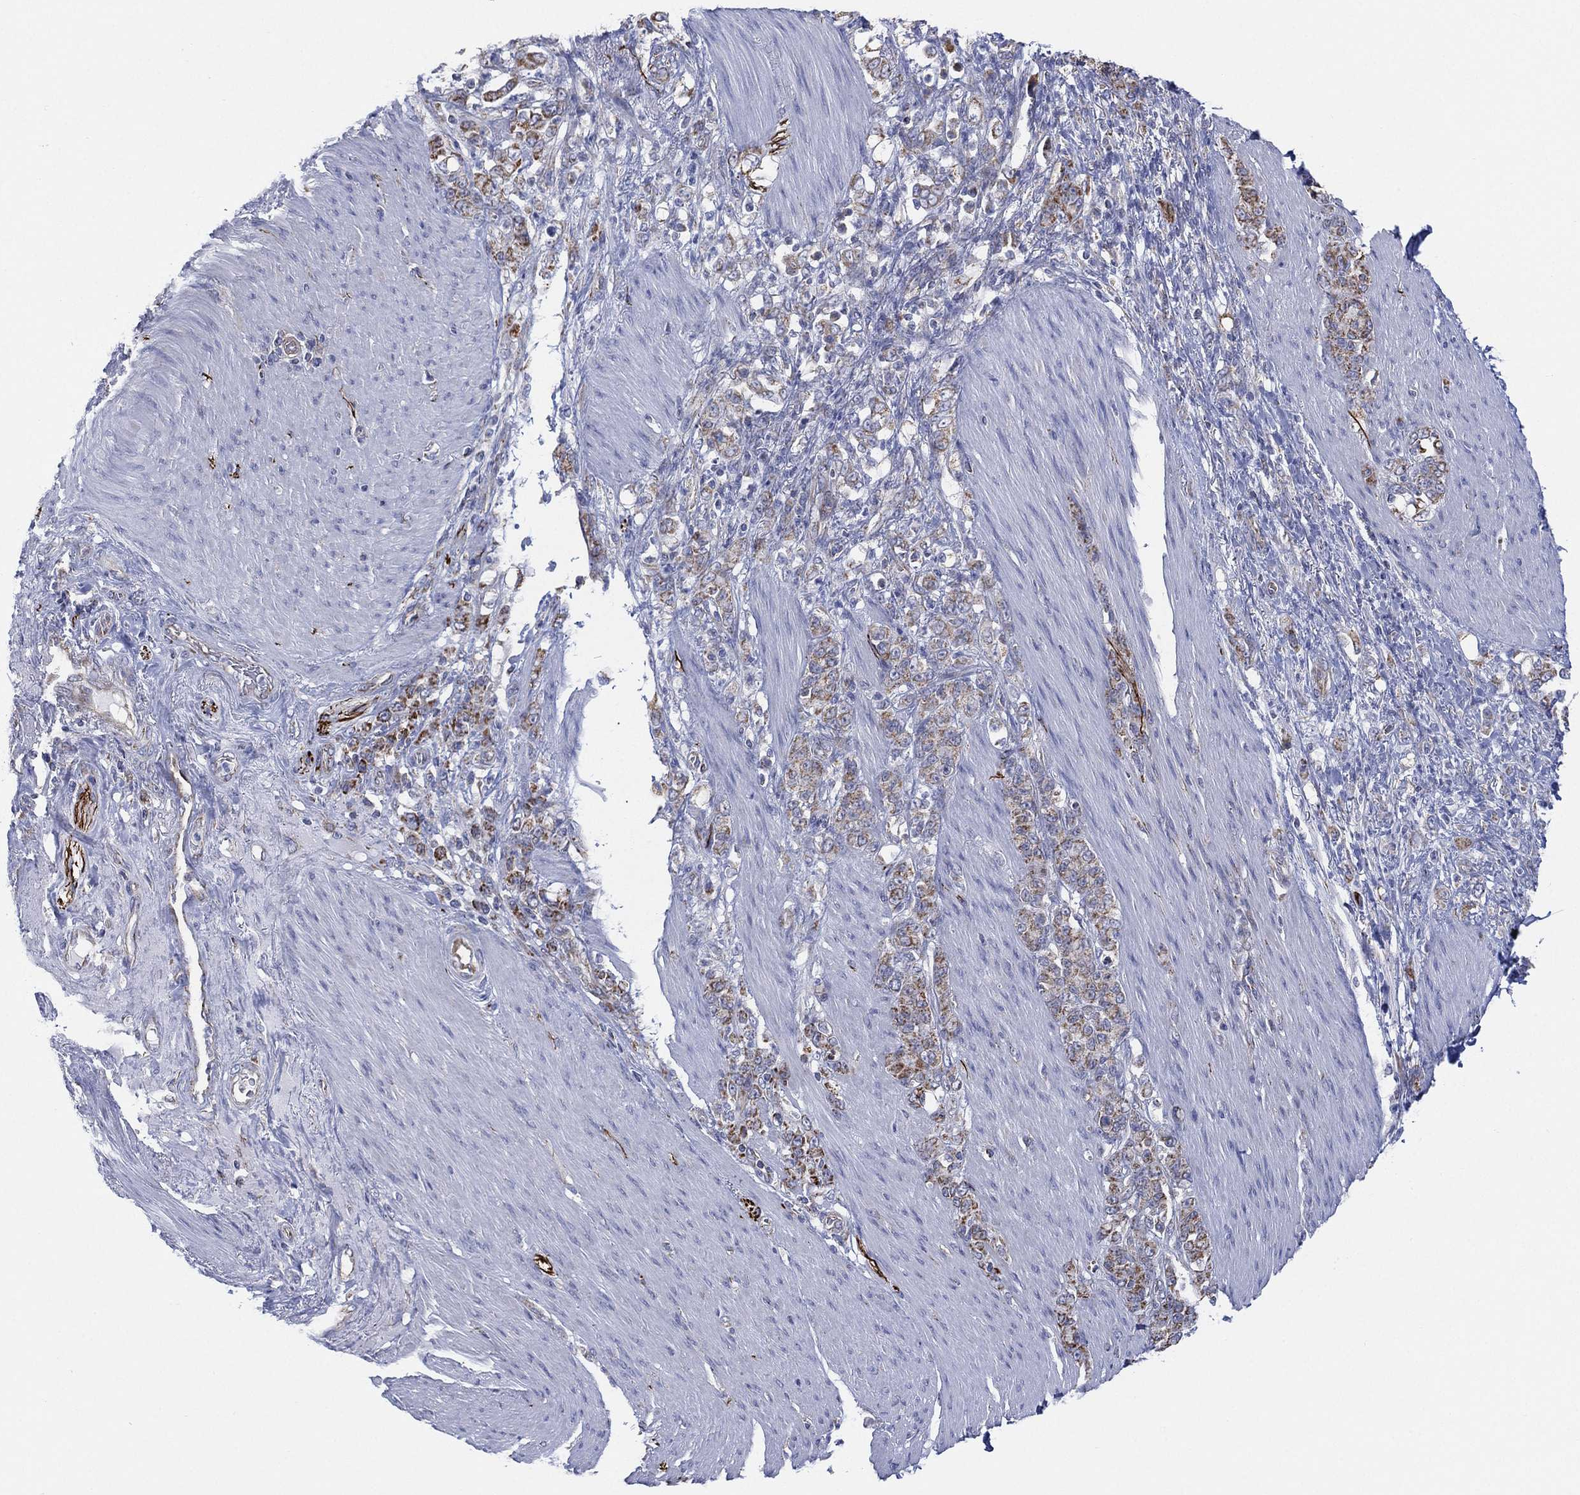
{"staining": {"intensity": "weak", "quantity": "25%-75%", "location": "cytoplasmic/membranous"}, "tissue": "stomach cancer", "cell_type": "Tumor cells", "image_type": "cancer", "snomed": [{"axis": "morphology", "description": "Adenocarcinoma, NOS"}, {"axis": "topography", "description": "Stomach"}], "caption": "A photomicrograph of human adenocarcinoma (stomach) stained for a protein displays weak cytoplasmic/membranous brown staining in tumor cells.", "gene": "INA", "patient": {"sex": "female", "age": 79}}